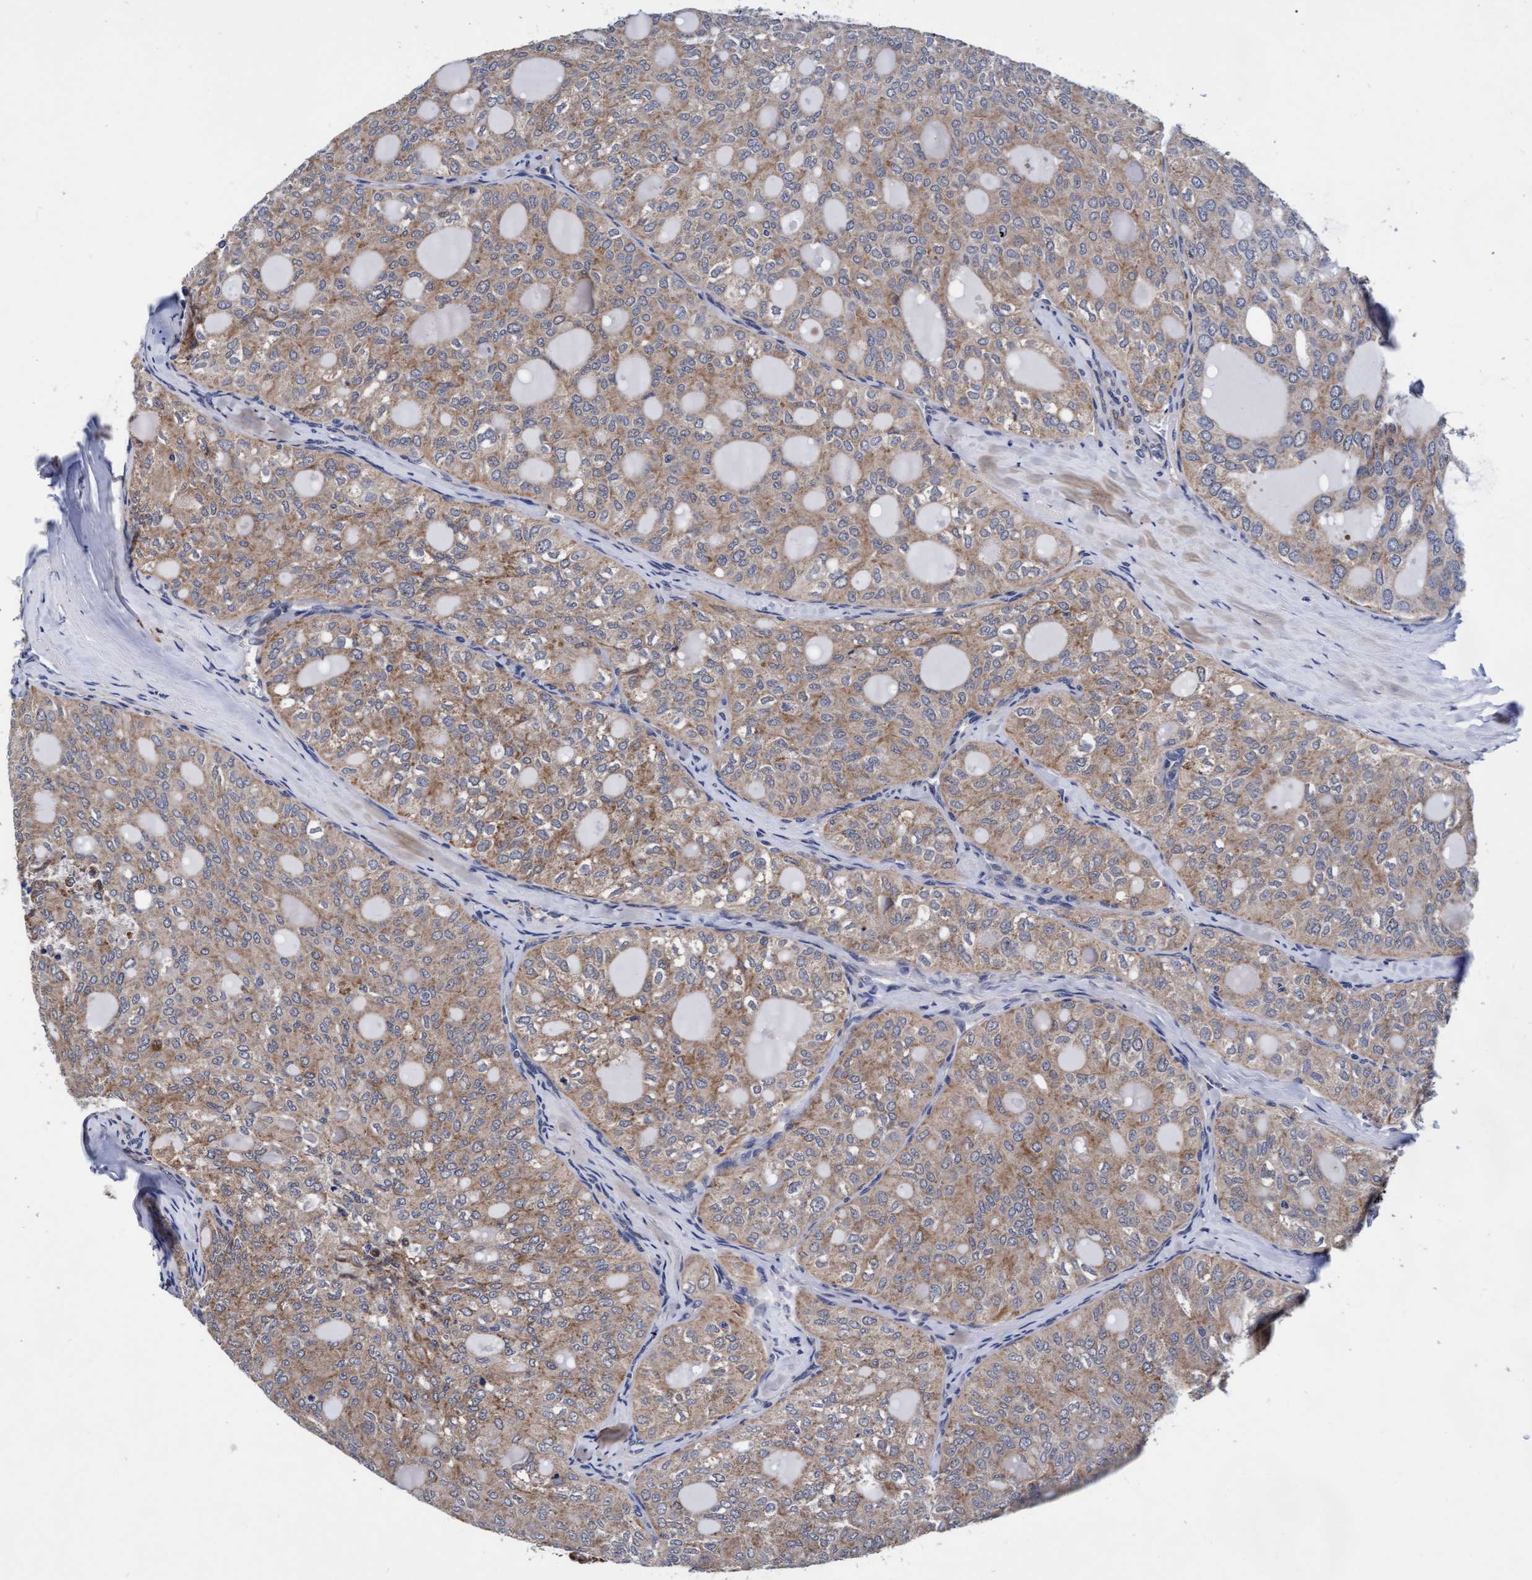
{"staining": {"intensity": "moderate", "quantity": ">75%", "location": "cytoplasmic/membranous"}, "tissue": "thyroid cancer", "cell_type": "Tumor cells", "image_type": "cancer", "snomed": [{"axis": "morphology", "description": "Follicular adenoma carcinoma, NOS"}, {"axis": "topography", "description": "Thyroid gland"}], "caption": "DAB immunohistochemical staining of human follicular adenoma carcinoma (thyroid) shows moderate cytoplasmic/membranous protein staining in about >75% of tumor cells.", "gene": "EFCAB13", "patient": {"sex": "male", "age": 75}}